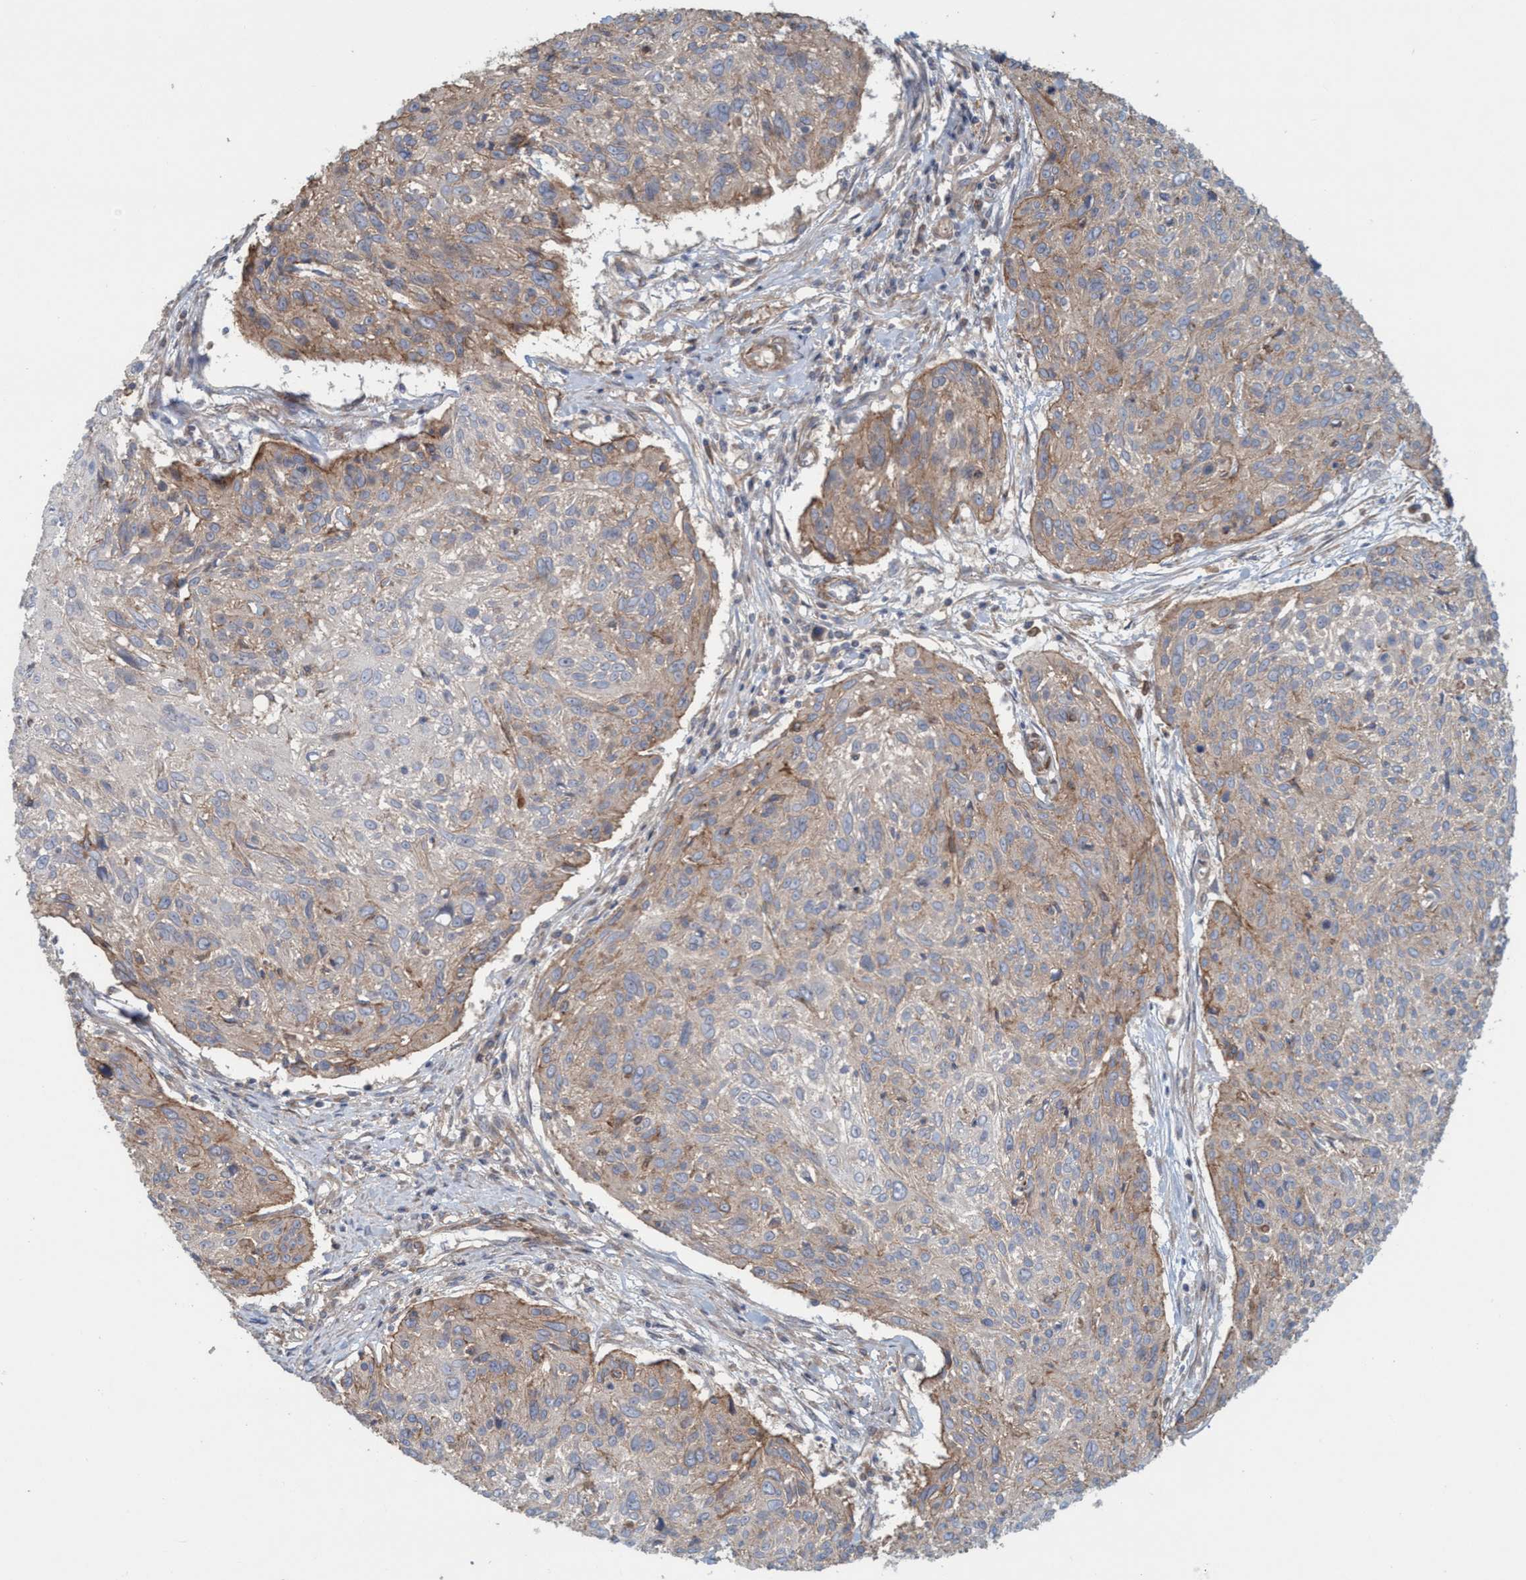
{"staining": {"intensity": "weak", "quantity": "25%-75%", "location": "cytoplasmic/membranous"}, "tissue": "cervical cancer", "cell_type": "Tumor cells", "image_type": "cancer", "snomed": [{"axis": "morphology", "description": "Squamous cell carcinoma, NOS"}, {"axis": "topography", "description": "Cervix"}], "caption": "This is a photomicrograph of immunohistochemistry (IHC) staining of cervical squamous cell carcinoma, which shows weak positivity in the cytoplasmic/membranous of tumor cells.", "gene": "SPECC1", "patient": {"sex": "female", "age": 51}}